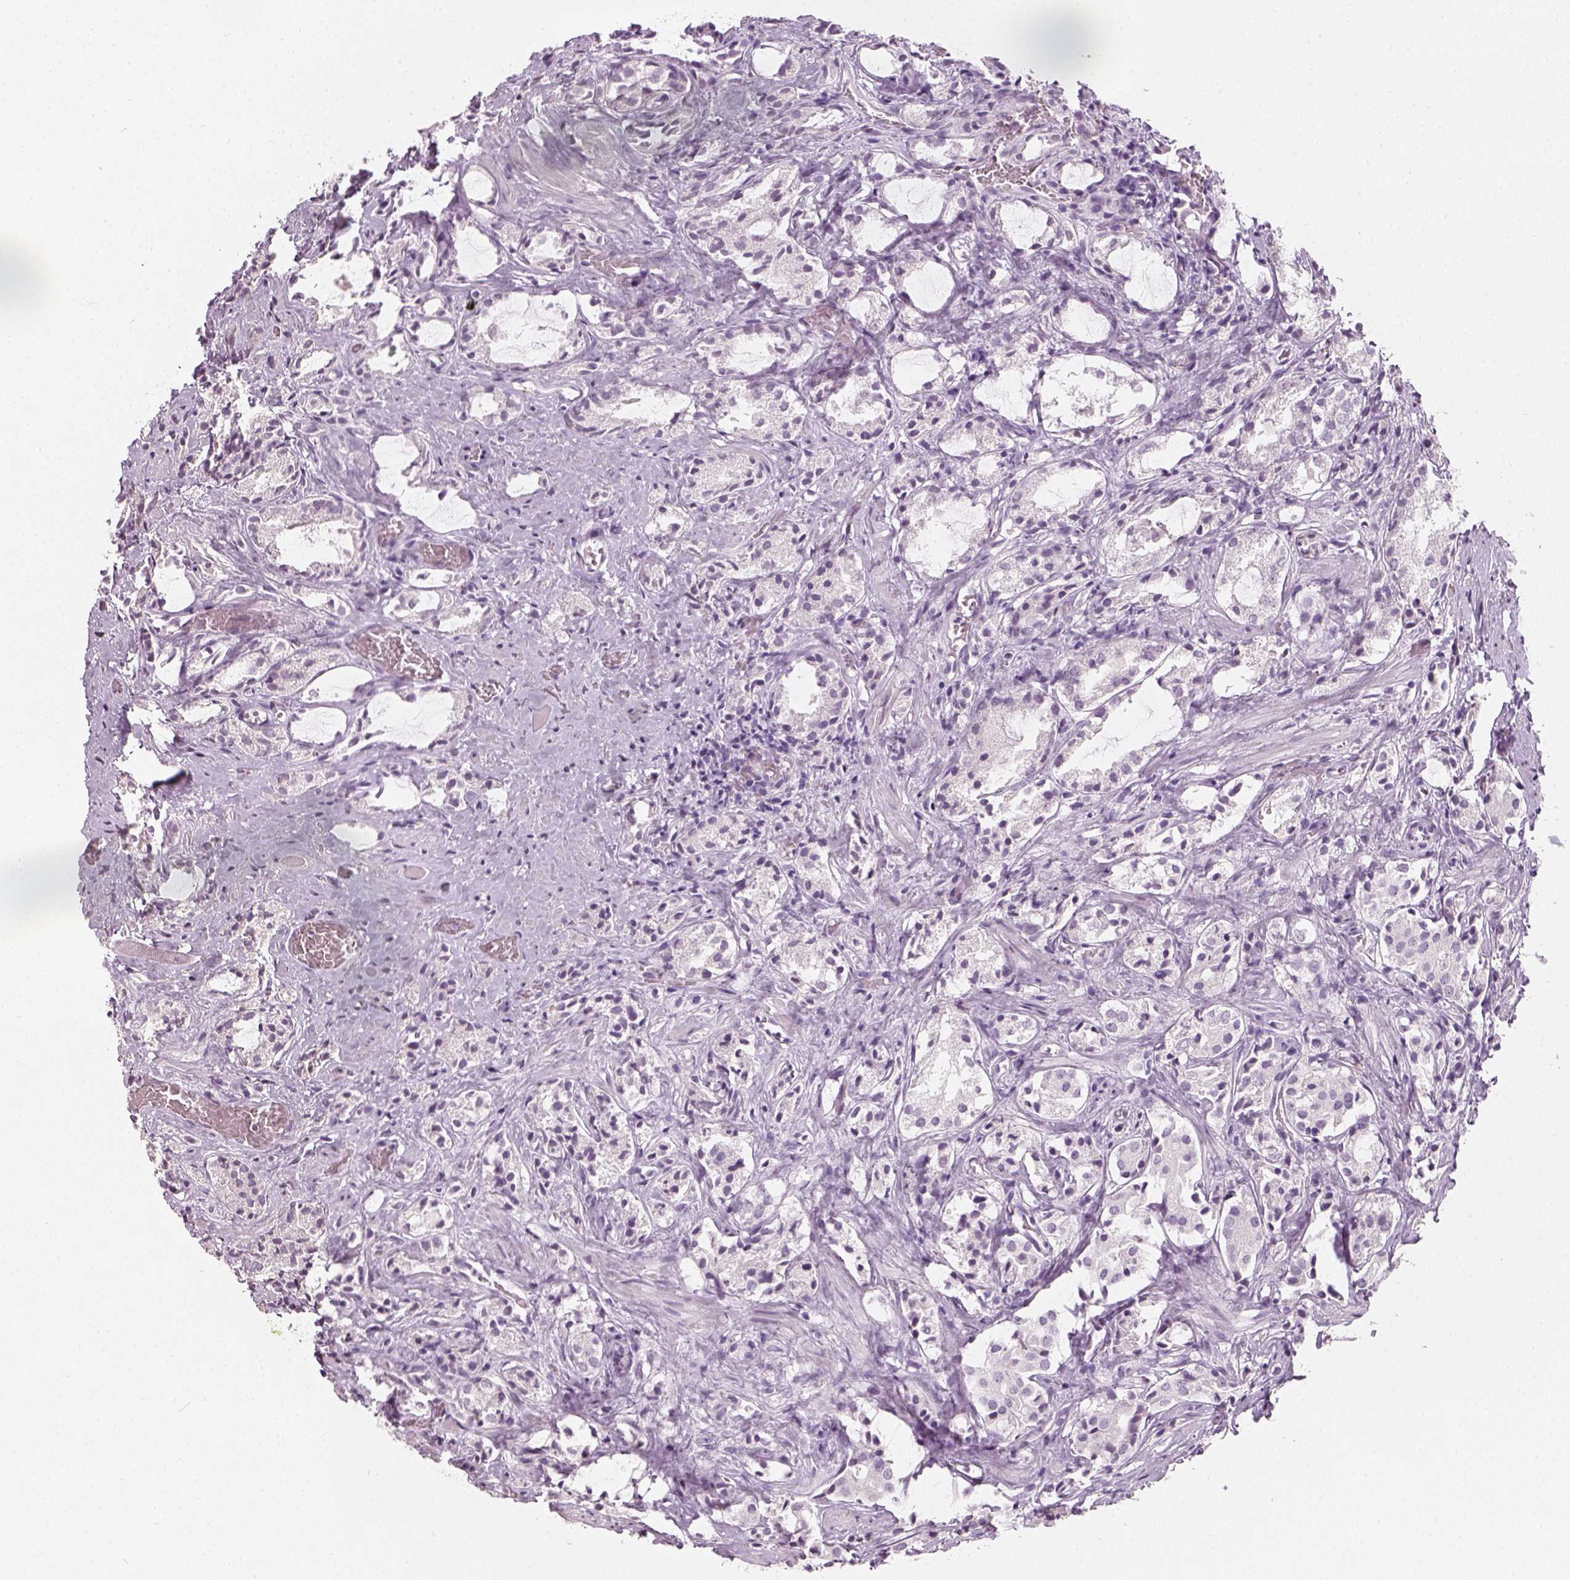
{"staining": {"intensity": "negative", "quantity": "none", "location": "none"}, "tissue": "prostate cancer", "cell_type": "Tumor cells", "image_type": "cancer", "snomed": [{"axis": "morphology", "description": "Adenocarcinoma, NOS"}, {"axis": "topography", "description": "Prostate"}], "caption": "Prostate cancer was stained to show a protein in brown. There is no significant expression in tumor cells. Nuclei are stained in blue.", "gene": "TH", "patient": {"sex": "male", "age": 66}}